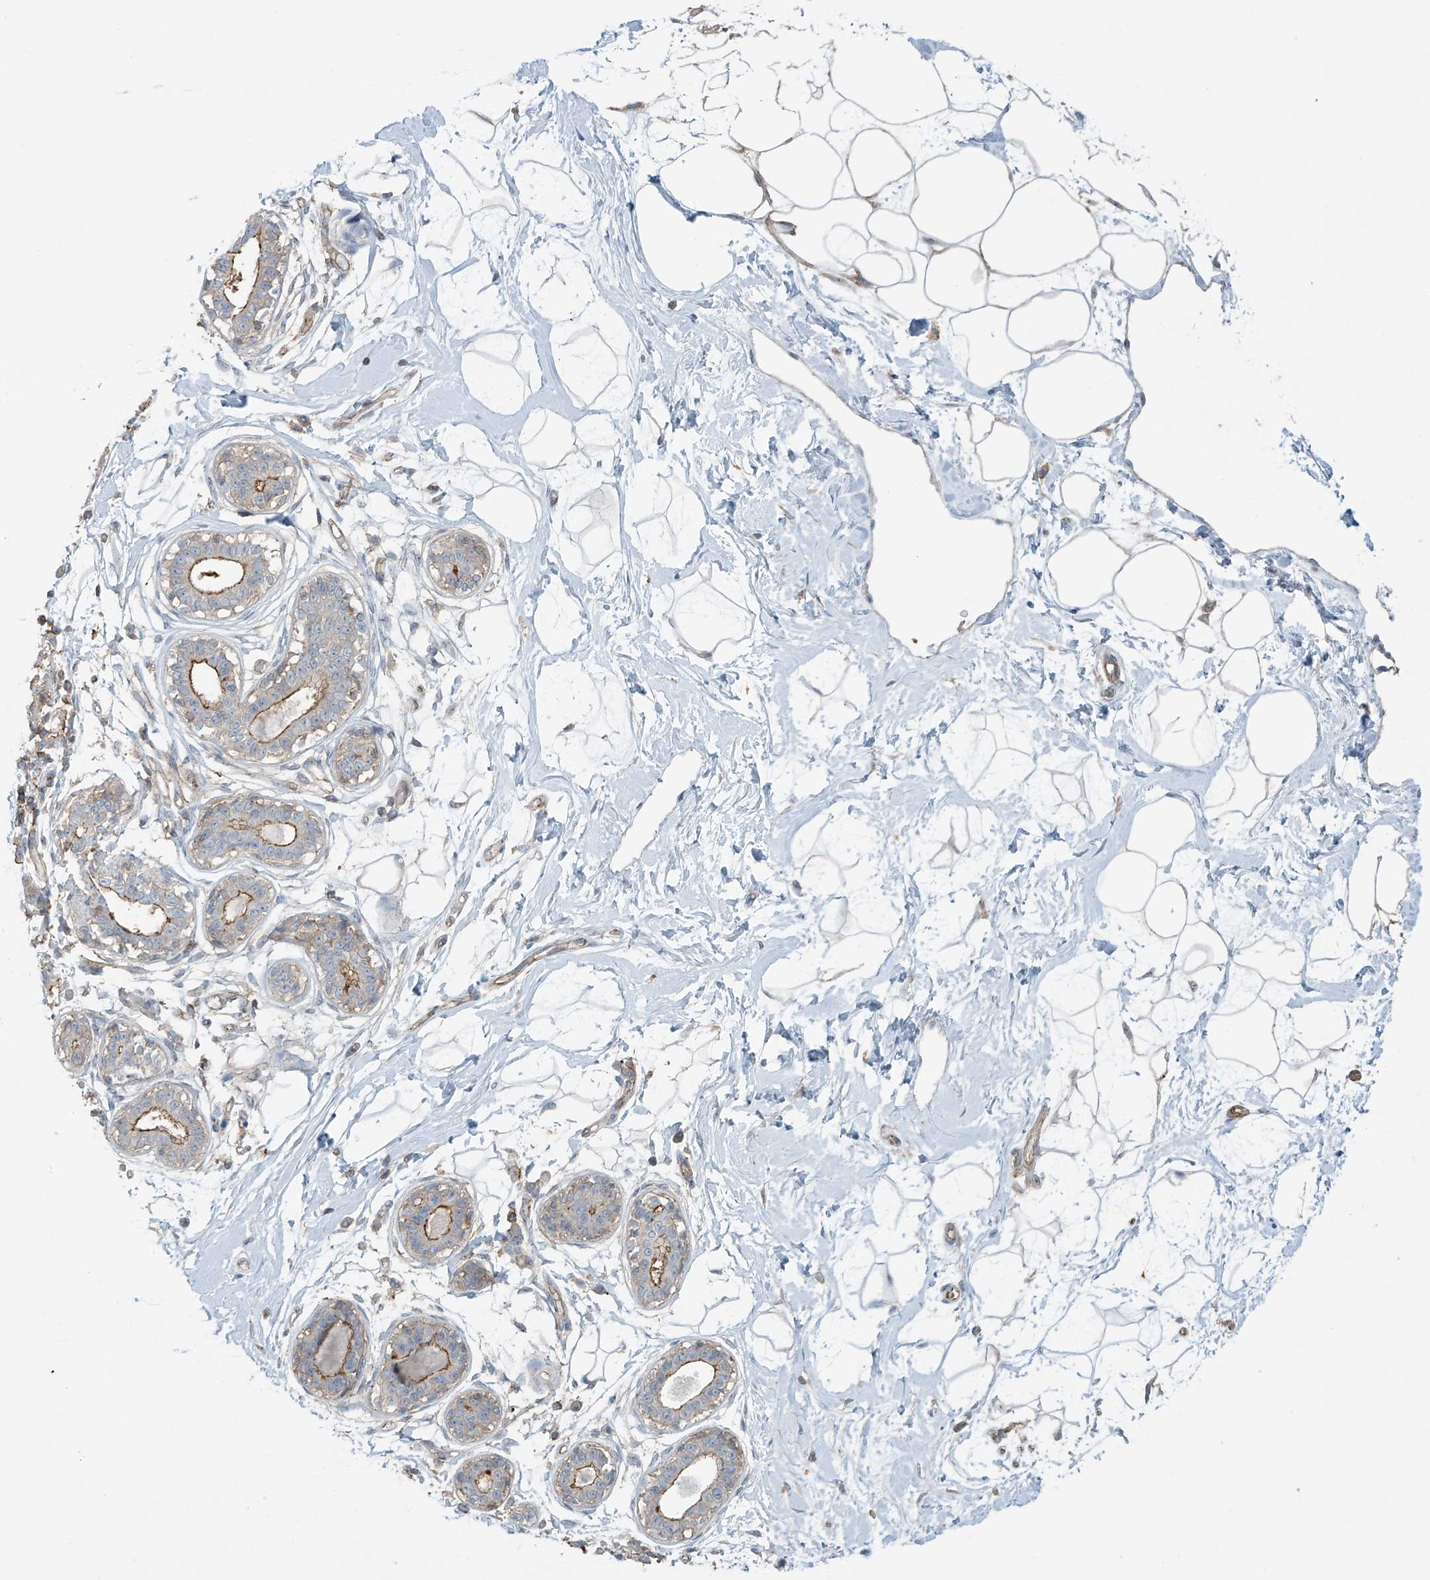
{"staining": {"intensity": "negative", "quantity": "none", "location": "none"}, "tissue": "breast", "cell_type": "Adipocytes", "image_type": "normal", "snomed": [{"axis": "morphology", "description": "Normal tissue, NOS"}, {"axis": "topography", "description": "Breast"}], "caption": "There is no significant positivity in adipocytes of breast. (IHC, brightfield microscopy, high magnification).", "gene": "SLC9A2", "patient": {"sex": "female", "age": 45}}